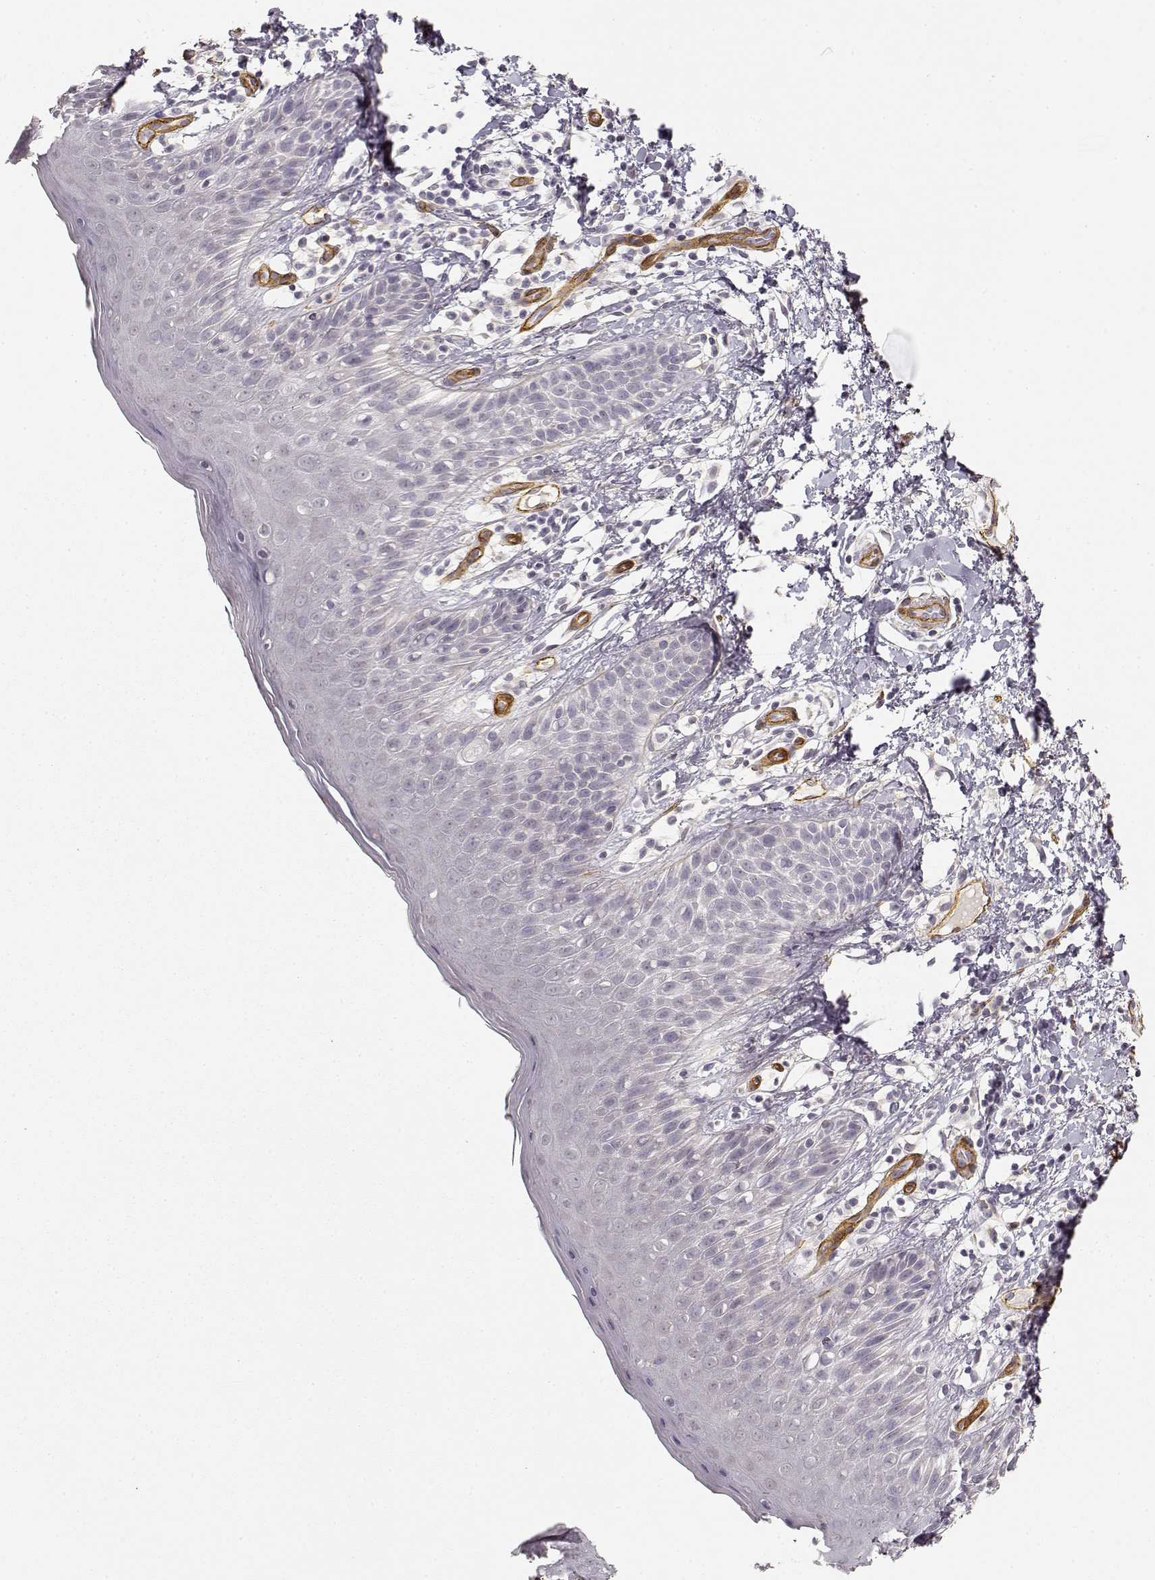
{"staining": {"intensity": "negative", "quantity": "none", "location": "none"}, "tissue": "skin", "cell_type": "Epidermal cells", "image_type": "normal", "snomed": [{"axis": "morphology", "description": "Normal tissue, NOS"}, {"axis": "topography", "description": "Anal"}], "caption": "Immunohistochemistry histopathology image of normal human skin stained for a protein (brown), which shows no positivity in epidermal cells. (Brightfield microscopy of DAB (3,3'-diaminobenzidine) immunohistochemistry (IHC) at high magnification).", "gene": "LAMA4", "patient": {"sex": "male", "age": 36}}